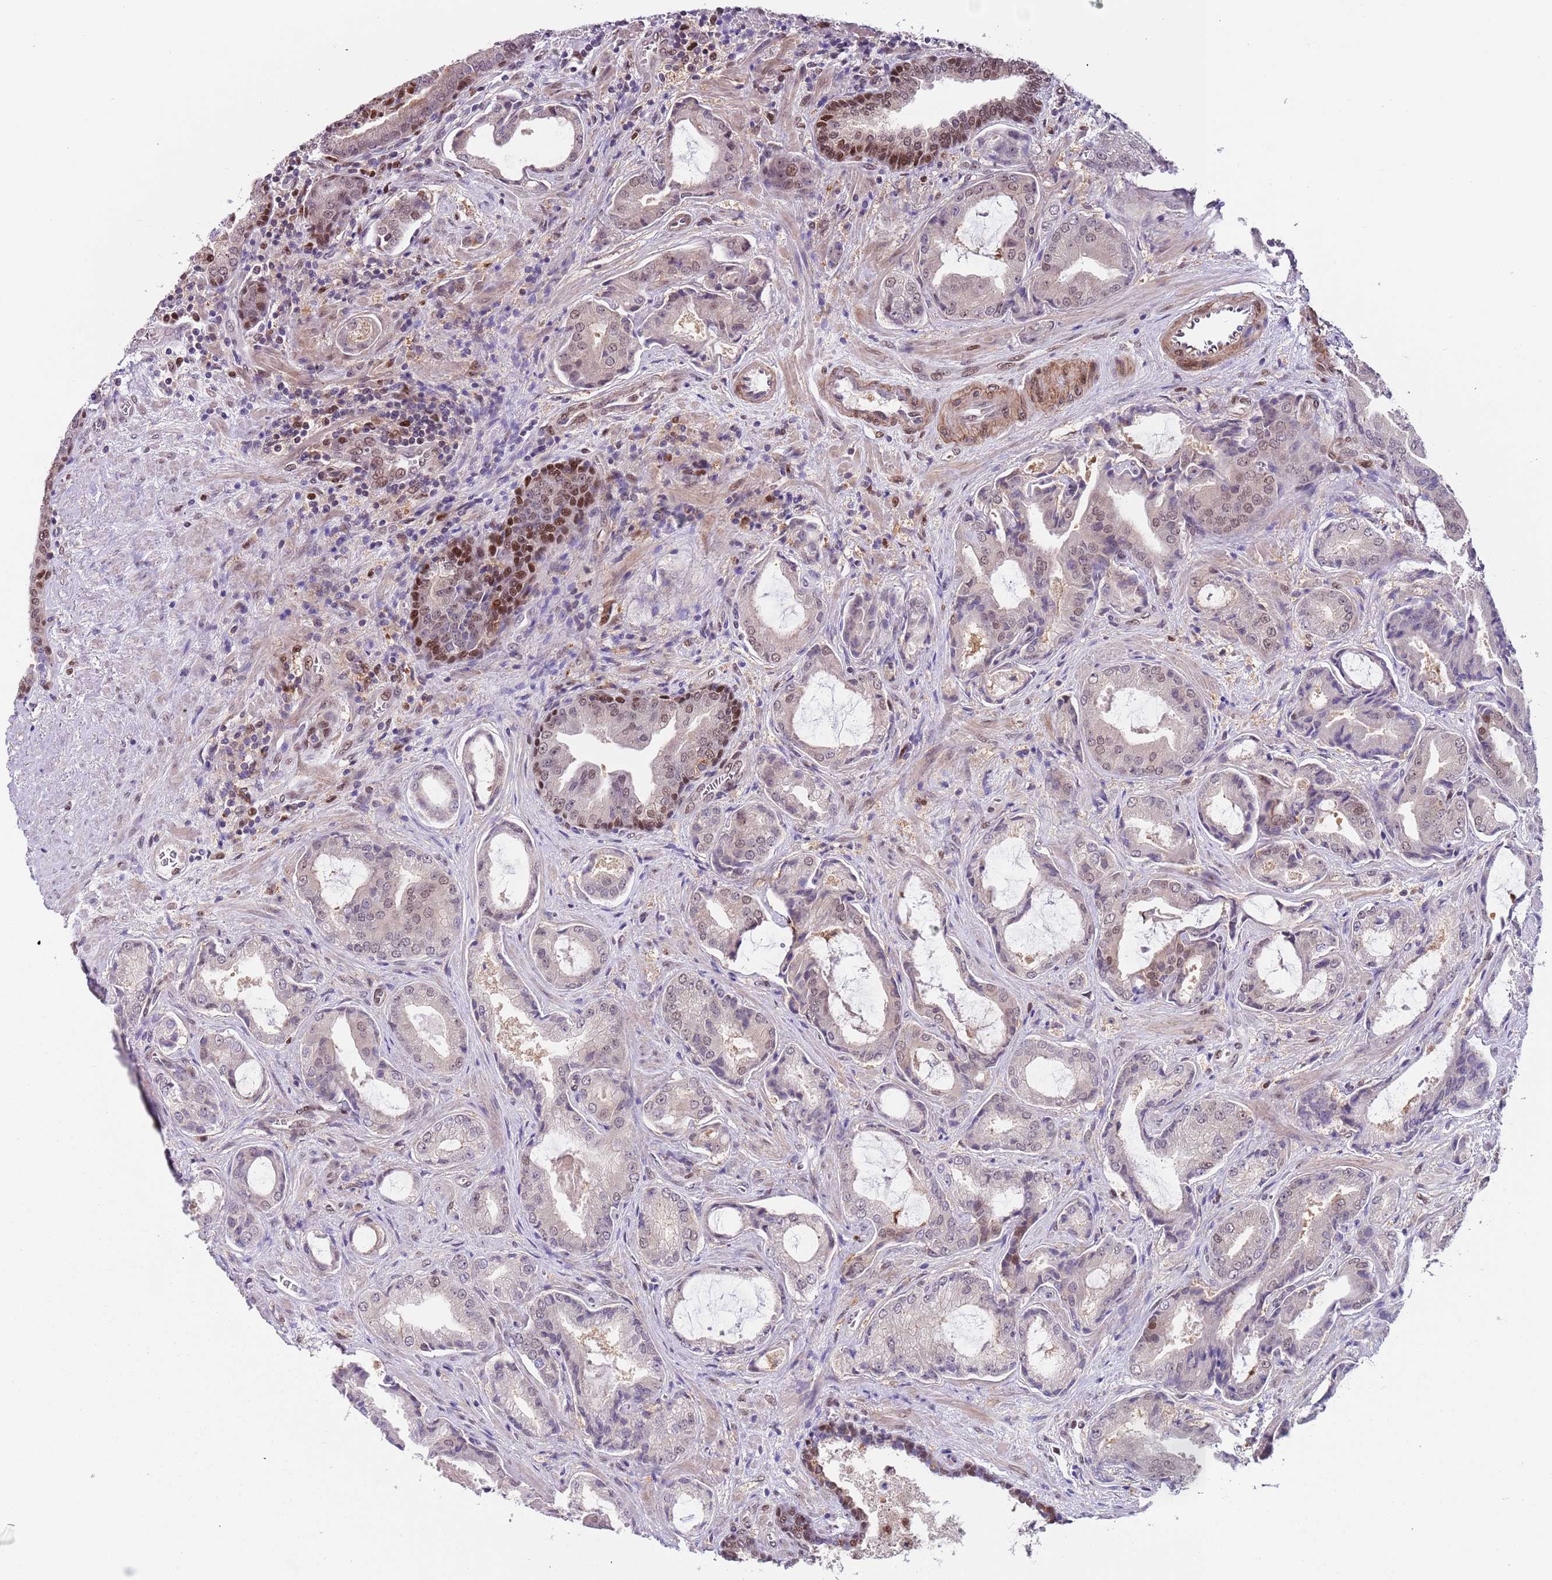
{"staining": {"intensity": "weak", "quantity": "<25%", "location": "nuclear"}, "tissue": "prostate cancer", "cell_type": "Tumor cells", "image_type": "cancer", "snomed": [{"axis": "morphology", "description": "Adenocarcinoma, High grade"}, {"axis": "topography", "description": "Prostate"}], "caption": "Histopathology image shows no protein positivity in tumor cells of prostate cancer tissue.", "gene": "RMND5B", "patient": {"sex": "male", "age": 68}}